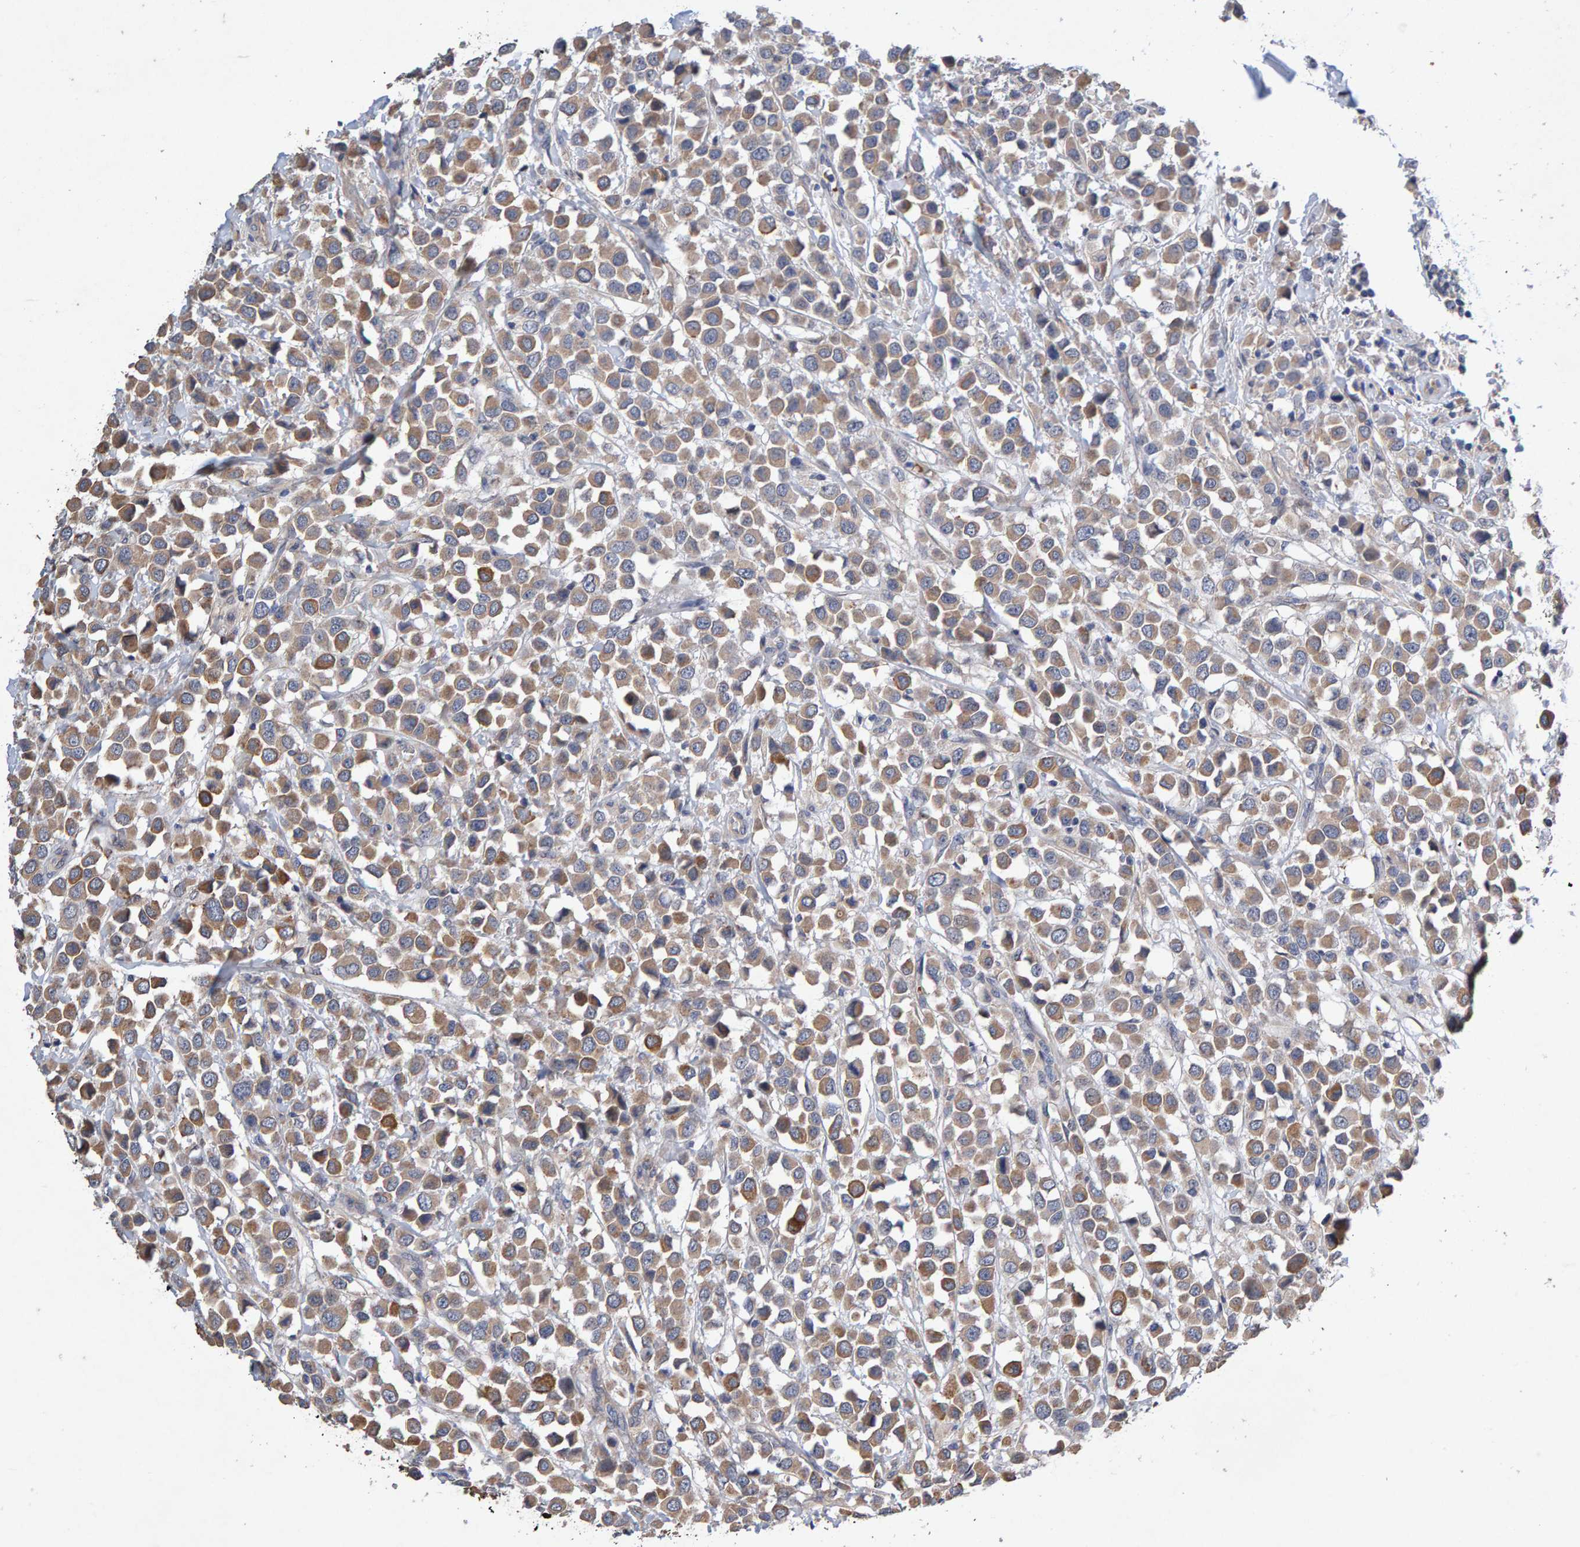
{"staining": {"intensity": "moderate", "quantity": "25%-75%", "location": "cytoplasmic/membranous"}, "tissue": "breast cancer", "cell_type": "Tumor cells", "image_type": "cancer", "snomed": [{"axis": "morphology", "description": "Duct carcinoma"}, {"axis": "topography", "description": "Breast"}], "caption": "The immunohistochemical stain labels moderate cytoplasmic/membranous expression in tumor cells of breast invasive ductal carcinoma tissue.", "gene": "EFR3A", "patient": {"sex": "female", "age": 61}}